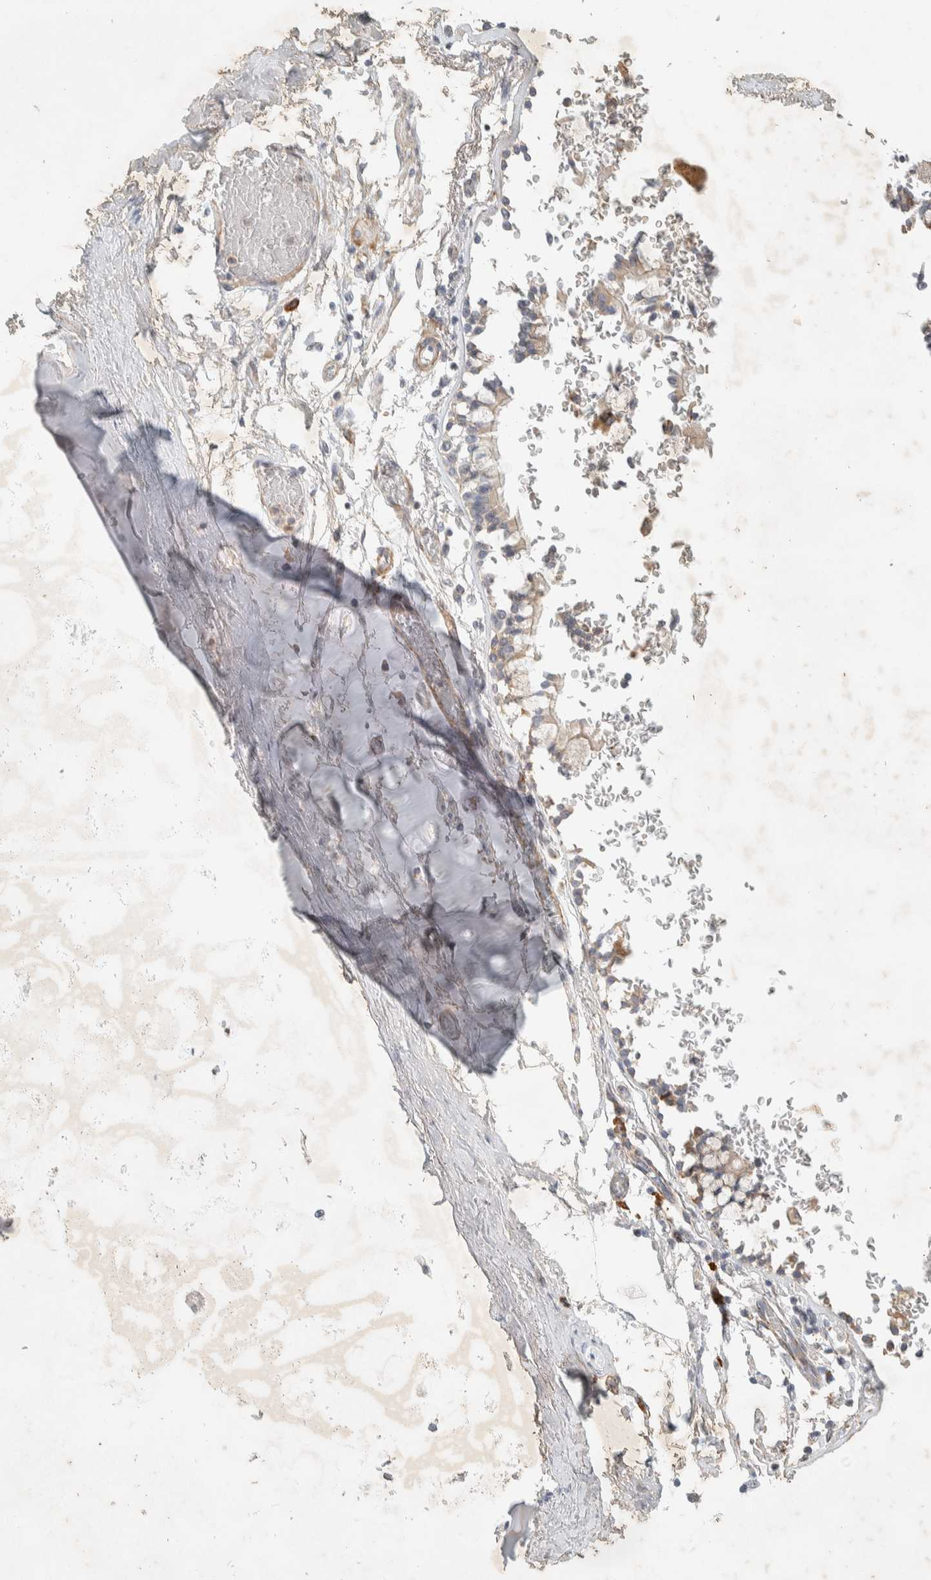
{"staining": {"intensity": "weak", "quantity": "25%-75%", "location": "cytoplasmic/membranous"}, "tissue": "adipose tissue", "cell_type": "Adipocytes", "image_type": "normal", "snomed": [{"axis": "morphology", "description": "Normal tissue, NOS"}, {"axis": "topography", "description": "Cartilage tissue"}, {"axis": "topography", "description": "Lung"}], "caption": "There is low levels of weak cytoplasmic/membranous expression in adipocytes of benign adipose tissue, as demonstrated by immunohistochemical staining (brown color).", "gene": "KLHL40", "patient": {"sex": "female", "age": 77}}